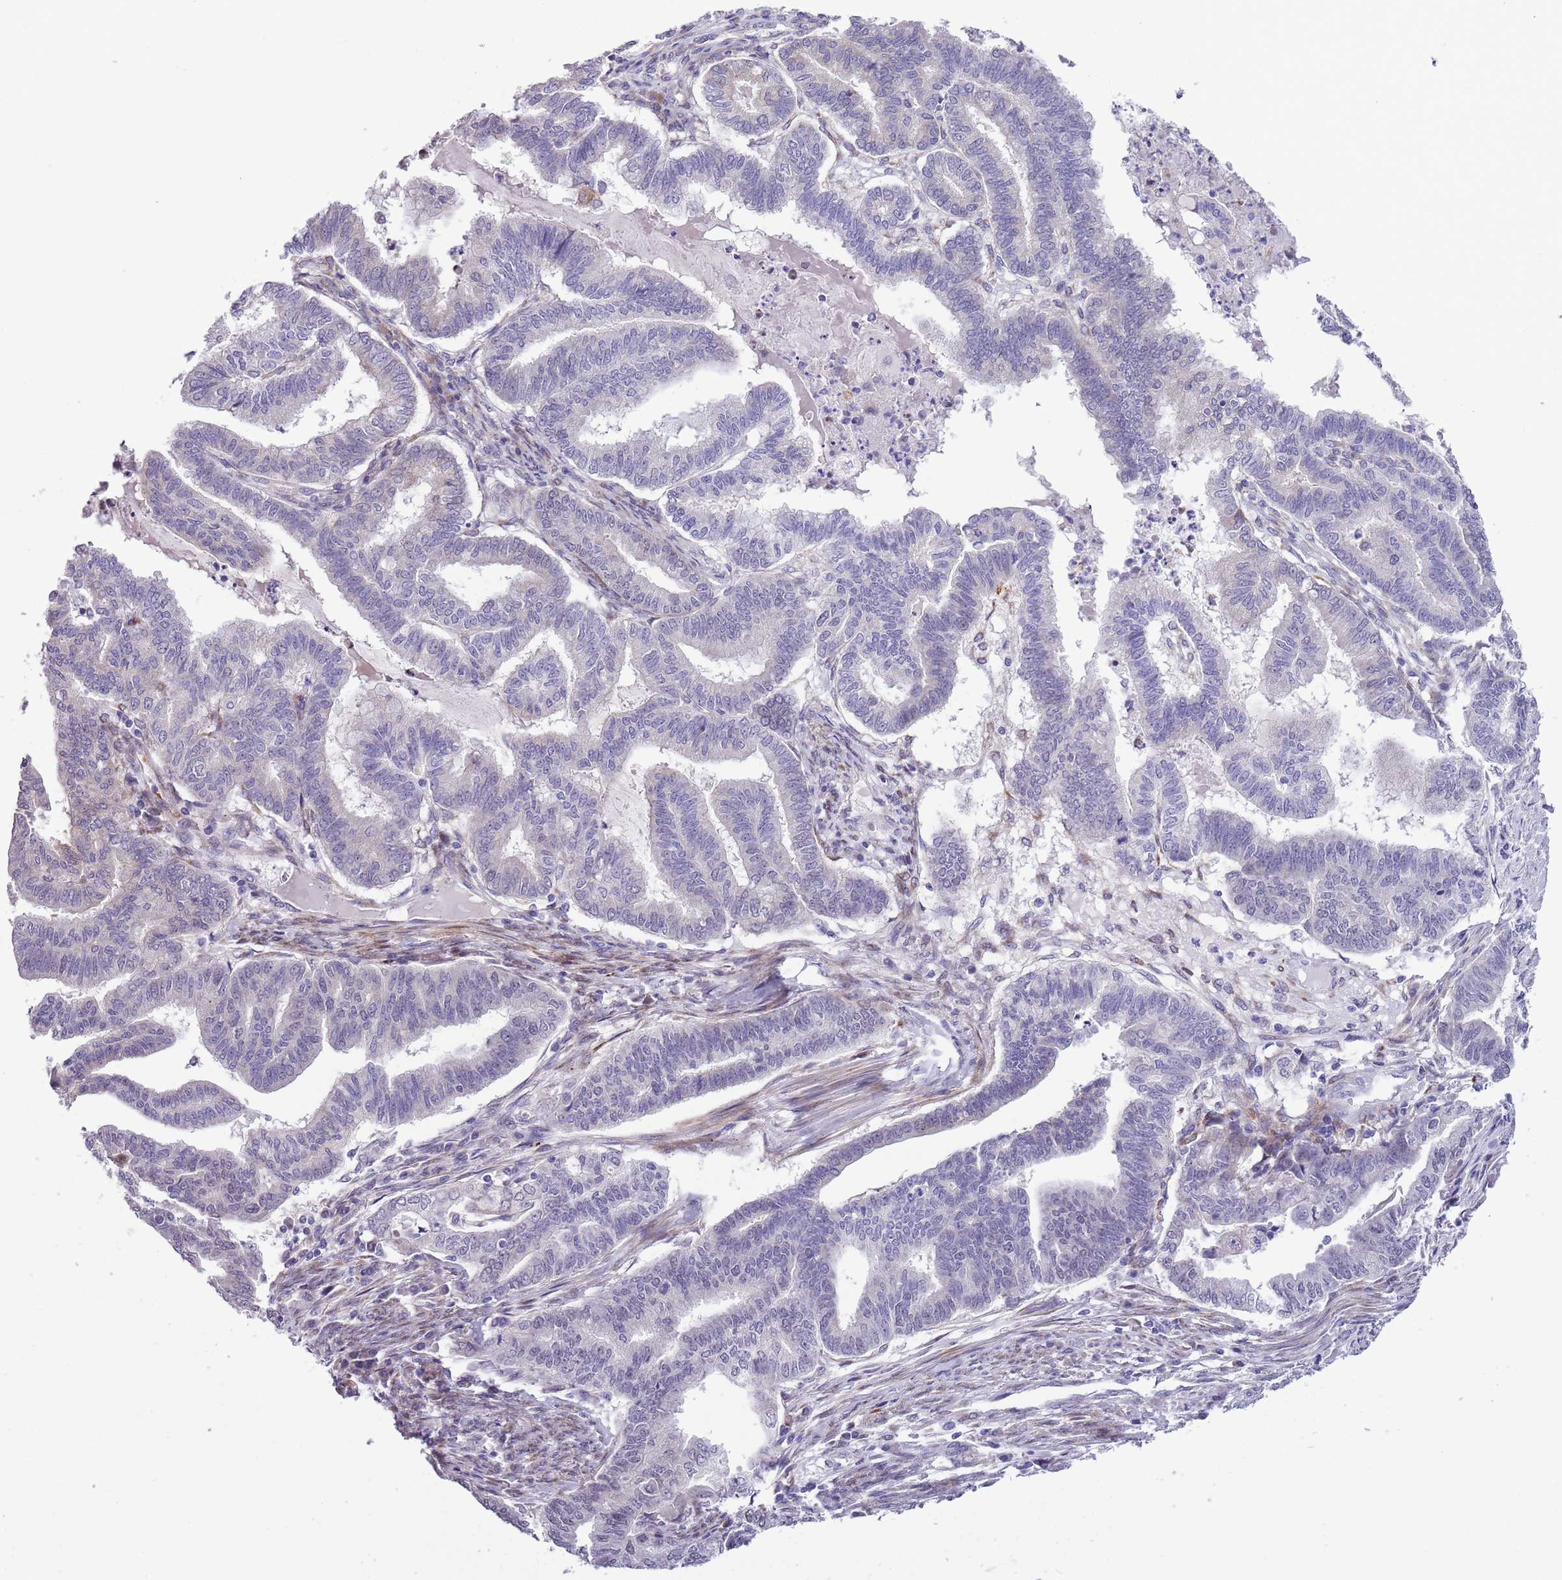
{"staining": {"intensity": "negative", "quantity": "none", "location": "none"}, "tissue": "endometrial cancer", "cell_type": "Tumor cells", "image_type": "cancer", "snomed": [{"axis": "morphology", "description": "Adenocarcinoma, NOS"}, {"axis": "topography", "description": "Endometrium"}], "caption": "A histopathology image of adenocarcinoma (endometrial) stained for a protein demonstrates no brown staining in tumor cells.", "gene": "MRPL32", "patient": {"sex": "female", "age": 79}}